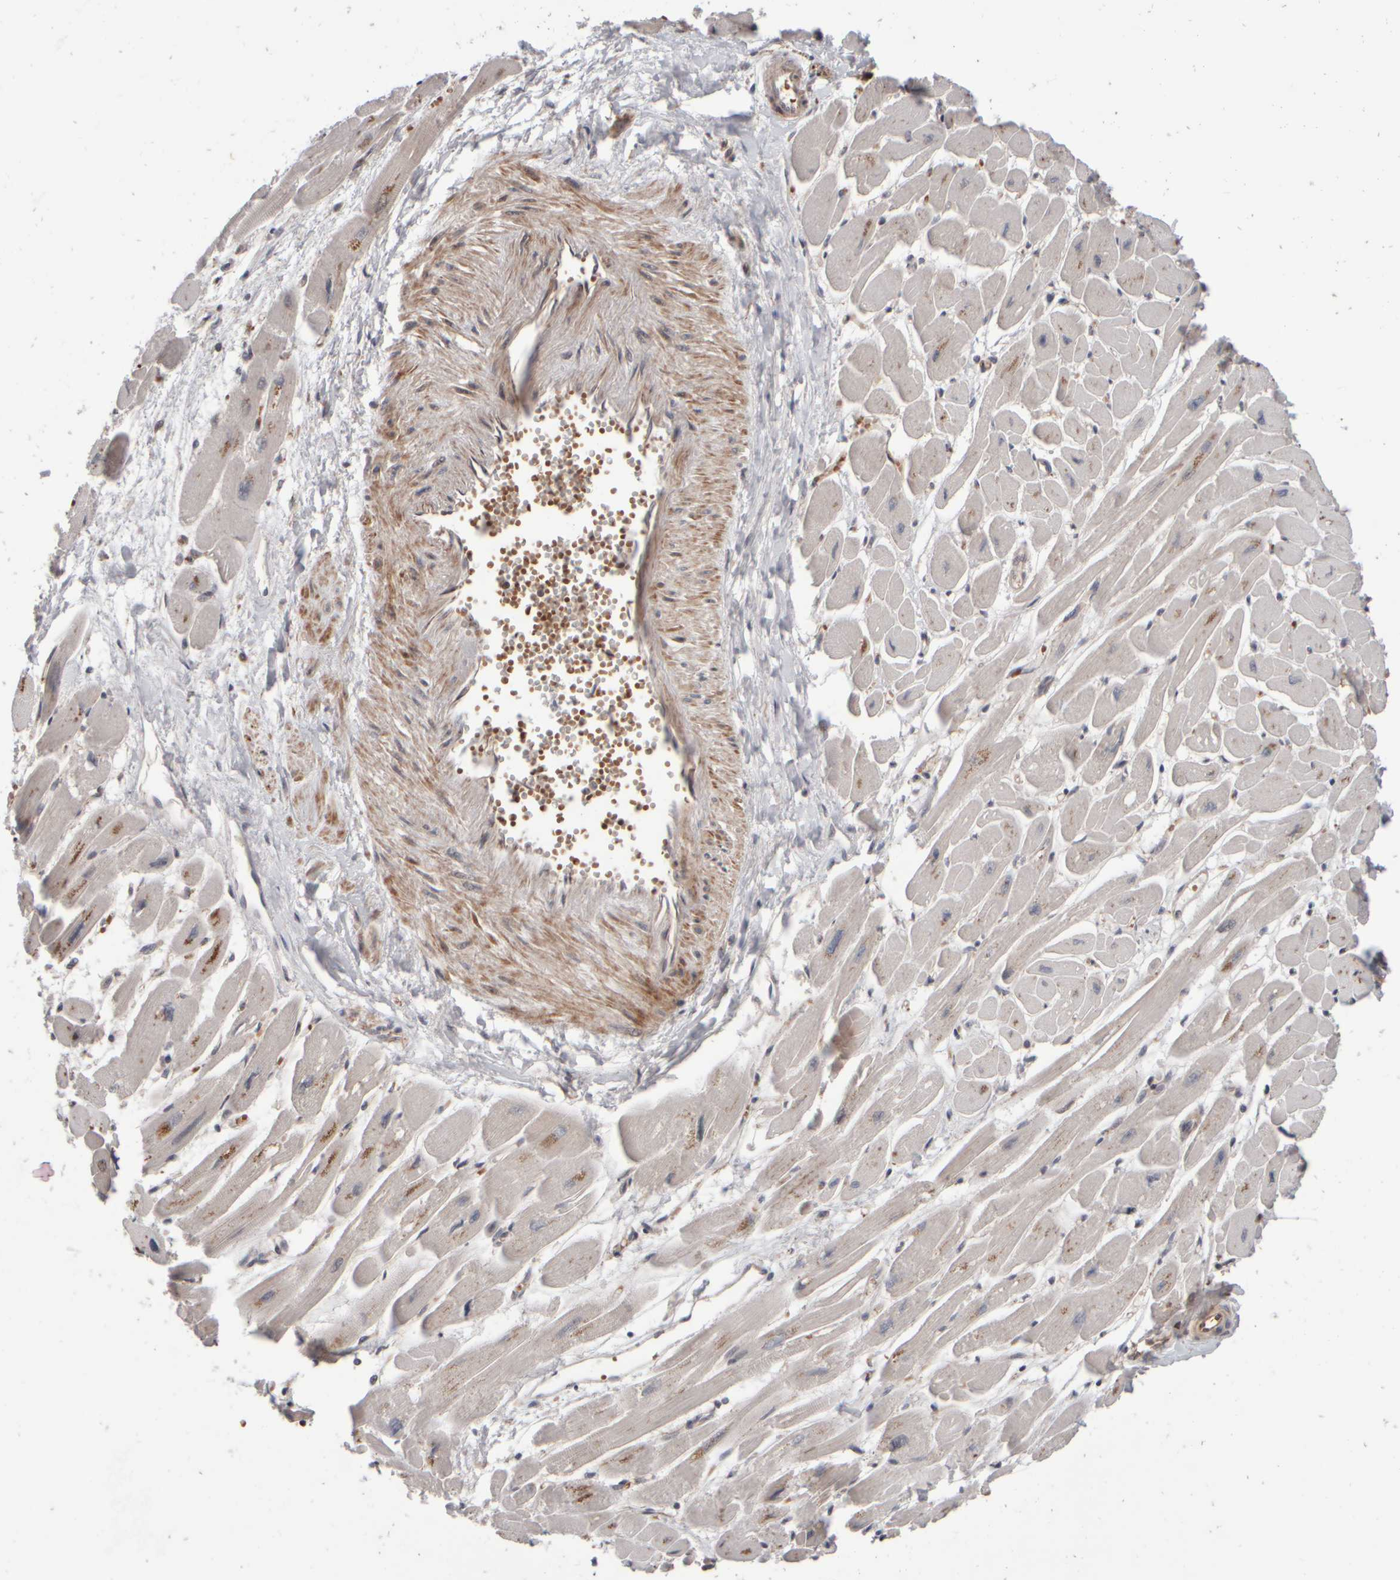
{"staining": {"intensity": "moderate", "quantity": "25%-75%", "location": "cytoplasmic/membranous"}, "tissue": "heart muscle", "cell_type": "Cardiomyocytes", "image_type": "normal", "snomed": [{"axis": "morphology", "description": "Normal tissue, NOS"}, {"axis": "topography", "description": "Heart"}], "caption": "Cardiomyocytes display medium levels of moderate cytoplasmic/membranous positivity in about 25%-75% of cells in normal human heart muscle. (DAB (3,3'-diaminobenzidine) IHC with brightfield microscopy, high magnification).", "gene": "ABHD11", "patient": {"sex": "female", "age": 54}}